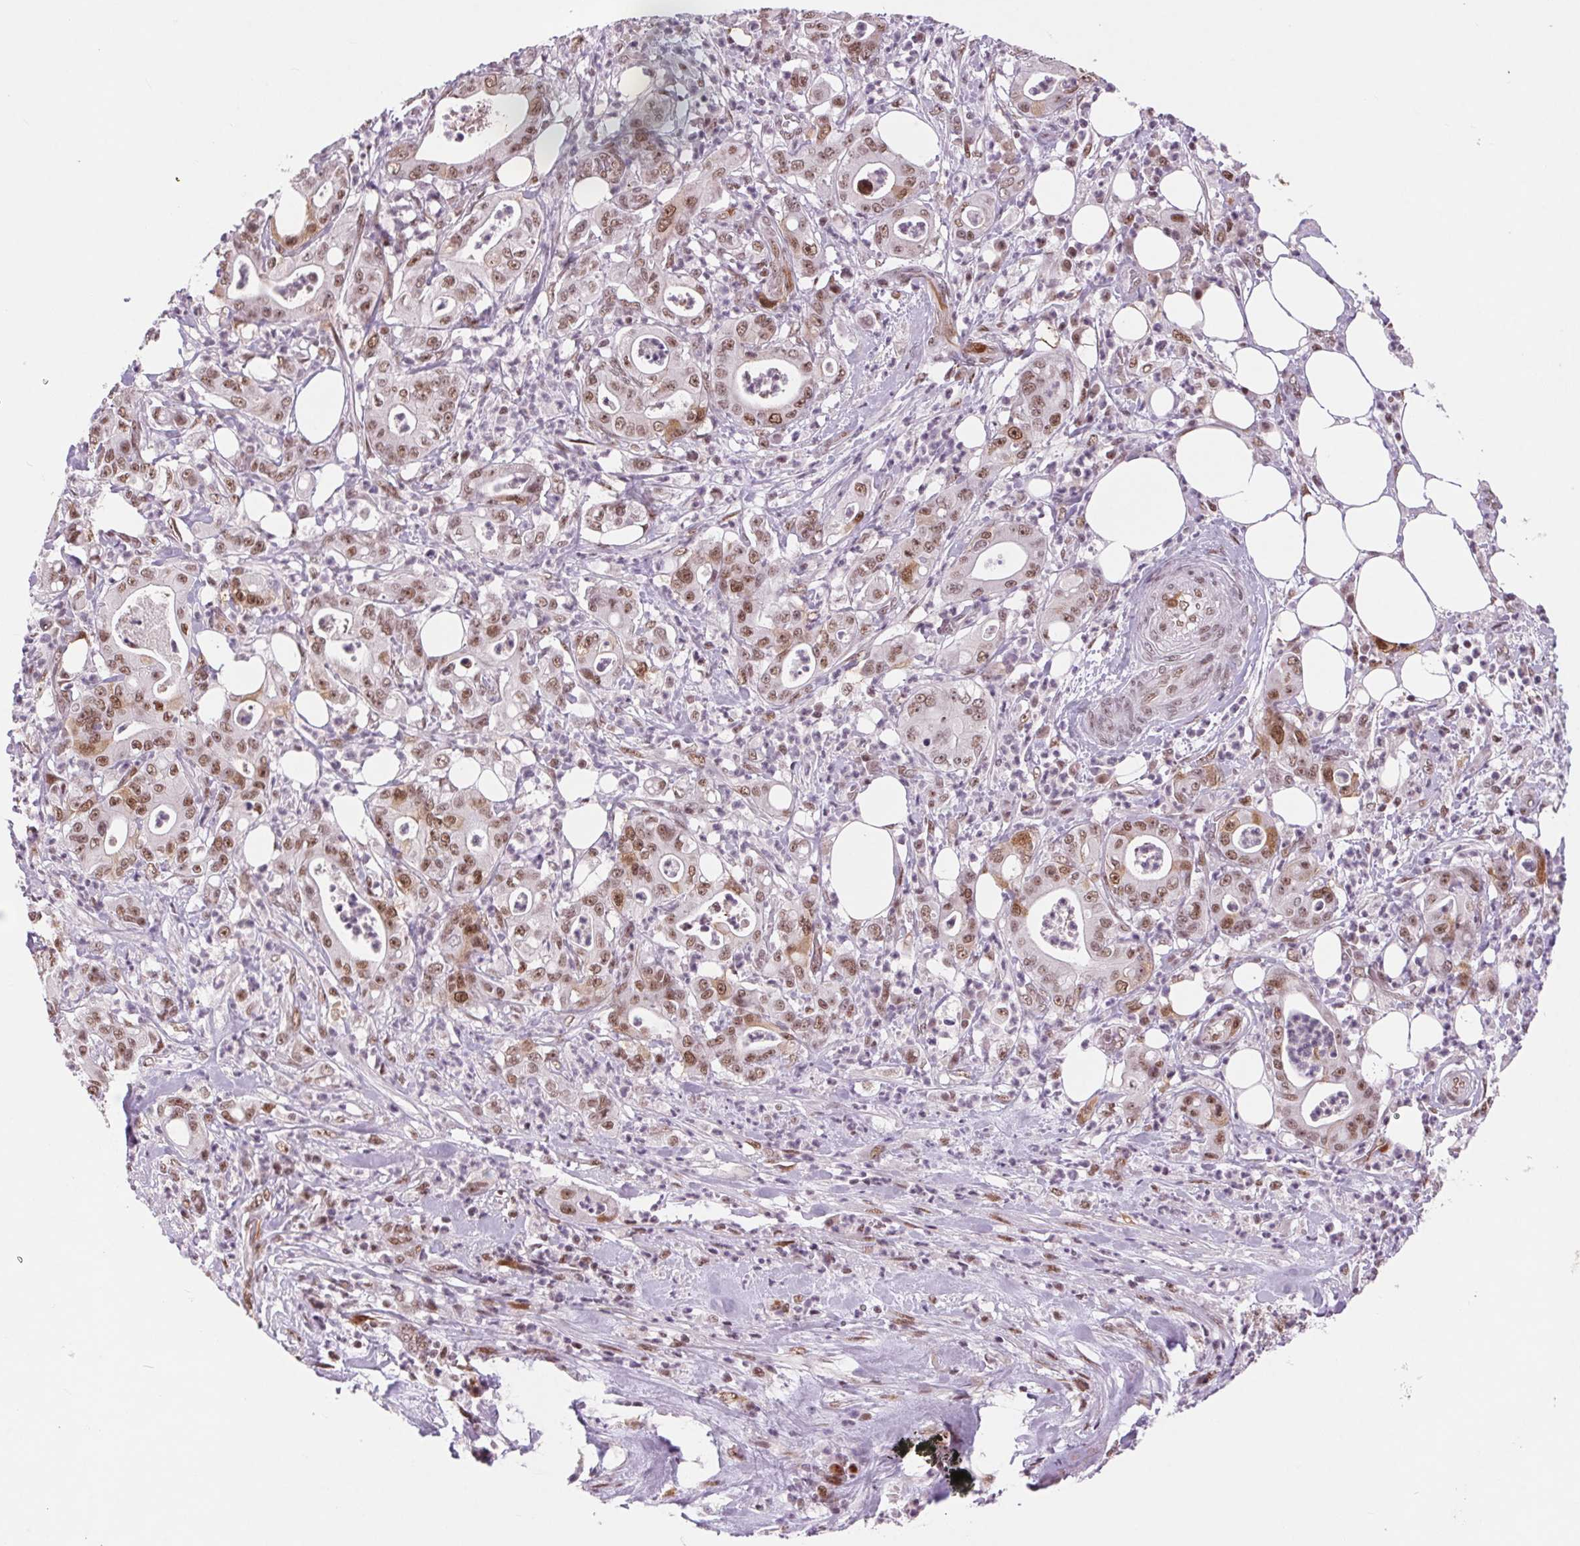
{"staining": {"intensity": "moderate", "quantity": ">75%", "location": "nuclear"}, "tissue": "pancreatic cancer", "cell_type": "Tumor cells", "image_type": "cancer", "snomed": [{"axis": "morphology", "description": "Adenocarcinoma, NOS"}, {"axis": "topography", "description": "Pancreas"}], "caption": "Pancreatic cancer (adenocarcinoma) stained with a protein marker reveals moderate staining in tumor cells.", "gene": "CD2BP2", "patient": {"sex": "male", "age": 71}}